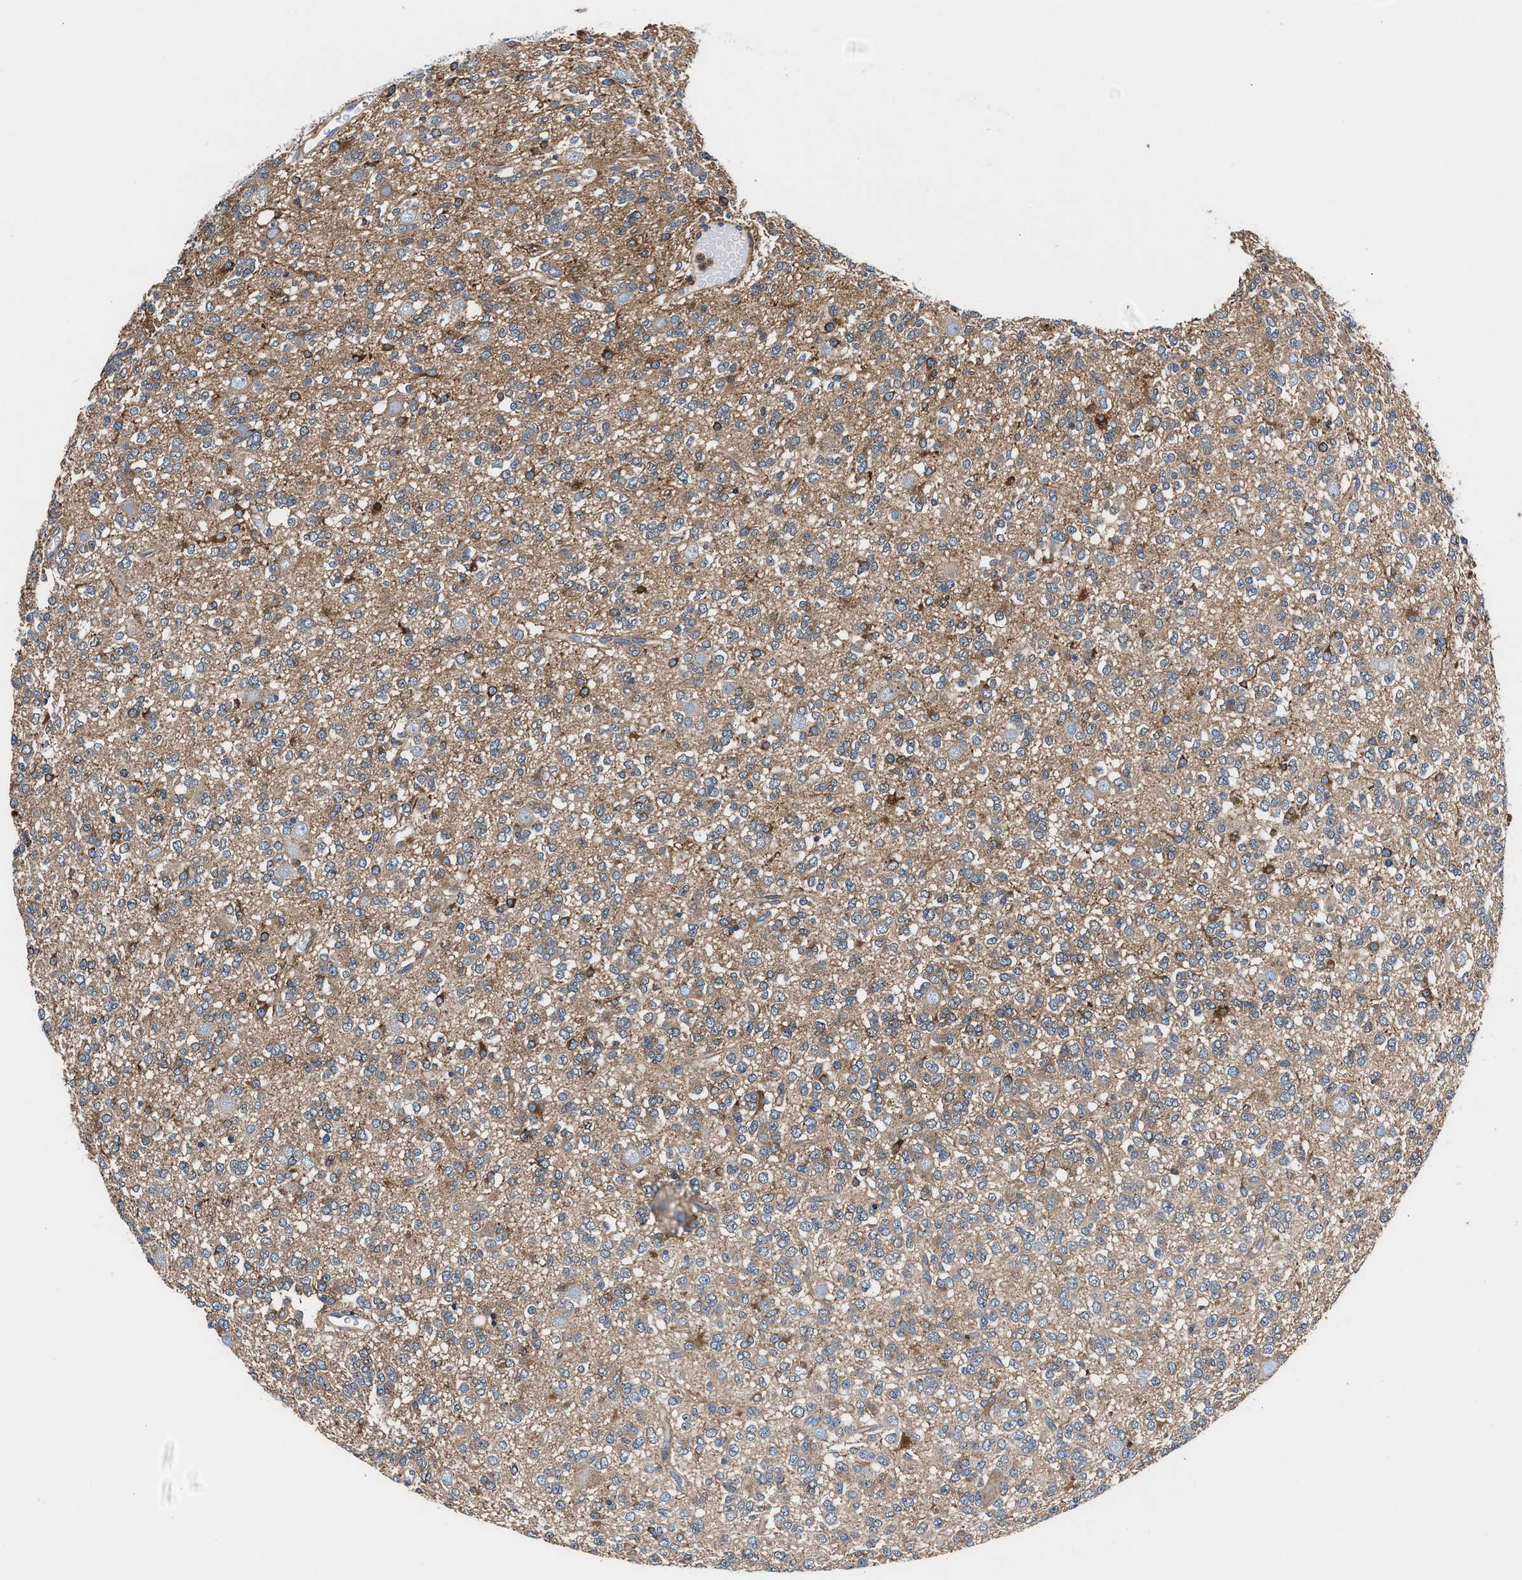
{"staining": {"intensity": "negative", "quantity": "none", "location": "none"}, "tissue": "glioma", "cell_type": "Tumor cells", "image_type": "cancer", "snomed": [{"axis": "morphology", "description": "Glioma, malignant, Low grade"}, {"axis": "topography", "description": "Brain"}], "caption": "An immunohistochemistry (IHC) photomicrograph of glioma is shown. There is no staining in tumor cells of glioma.", "gene": "SH3GL1", "patient": {"sex": "male", "age": 38}}